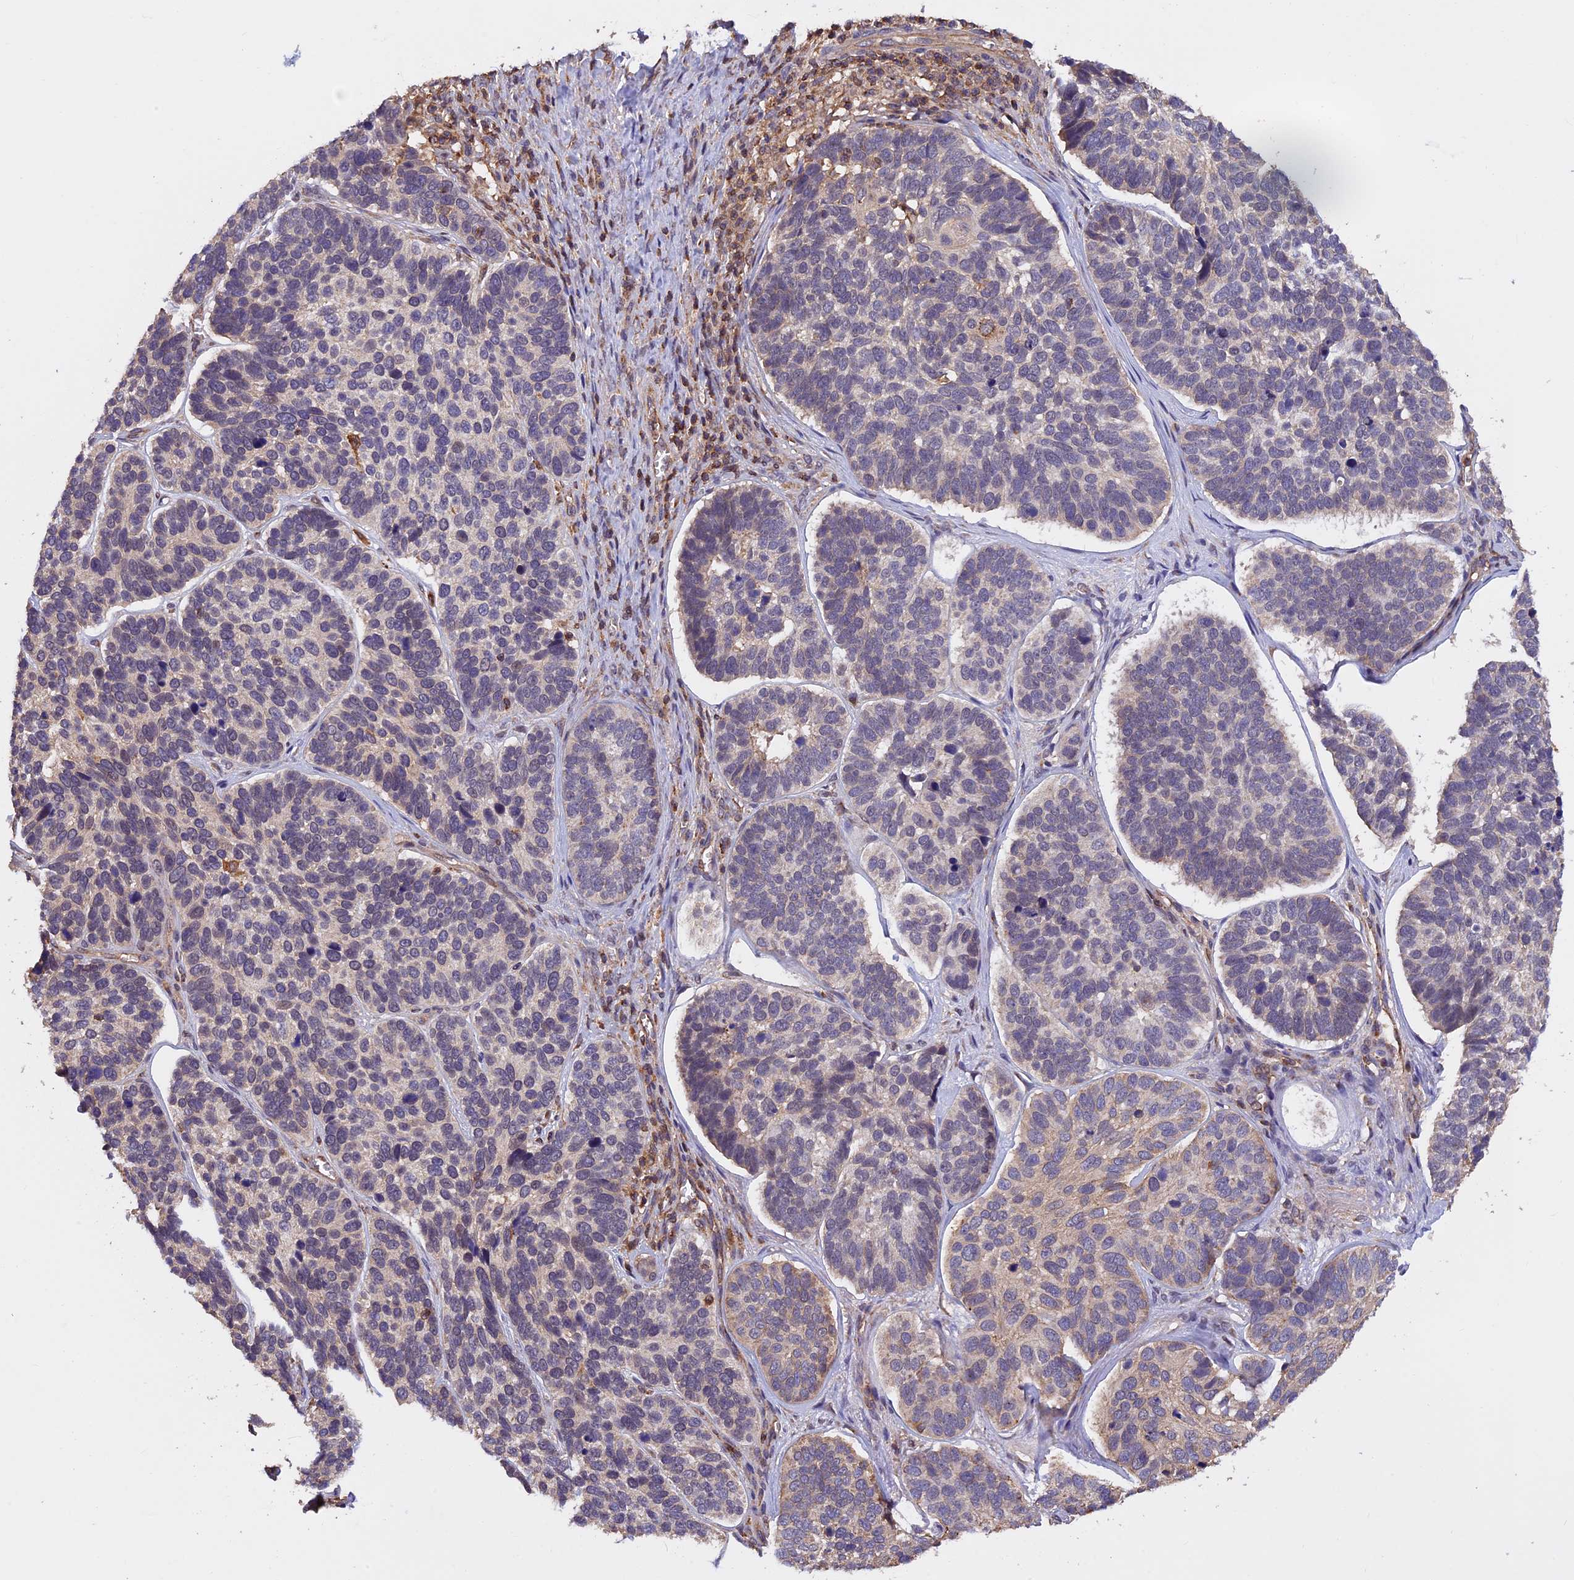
{"staining": {"intensity": "weak", "quantity": "25%-75%", "location": "cytoplasmic/membranous"}, "tissue": "skin cancer", "cell_type": "Tumor cells", "image_type": "cancer", "snomed": [{"axis": "morphology", "description": "Basal cell carcinoma"}, {"axis": "topography", "description": "Skin"}], "caption": "A micrograph of skin cancer (basal cell carcinoma) stained for a protein demonstrates weak cytoplasmic/membranous brown staining in tumor cells.", "gene": "PKD2L2", "patient": {"sex": "male", "age": 62}}